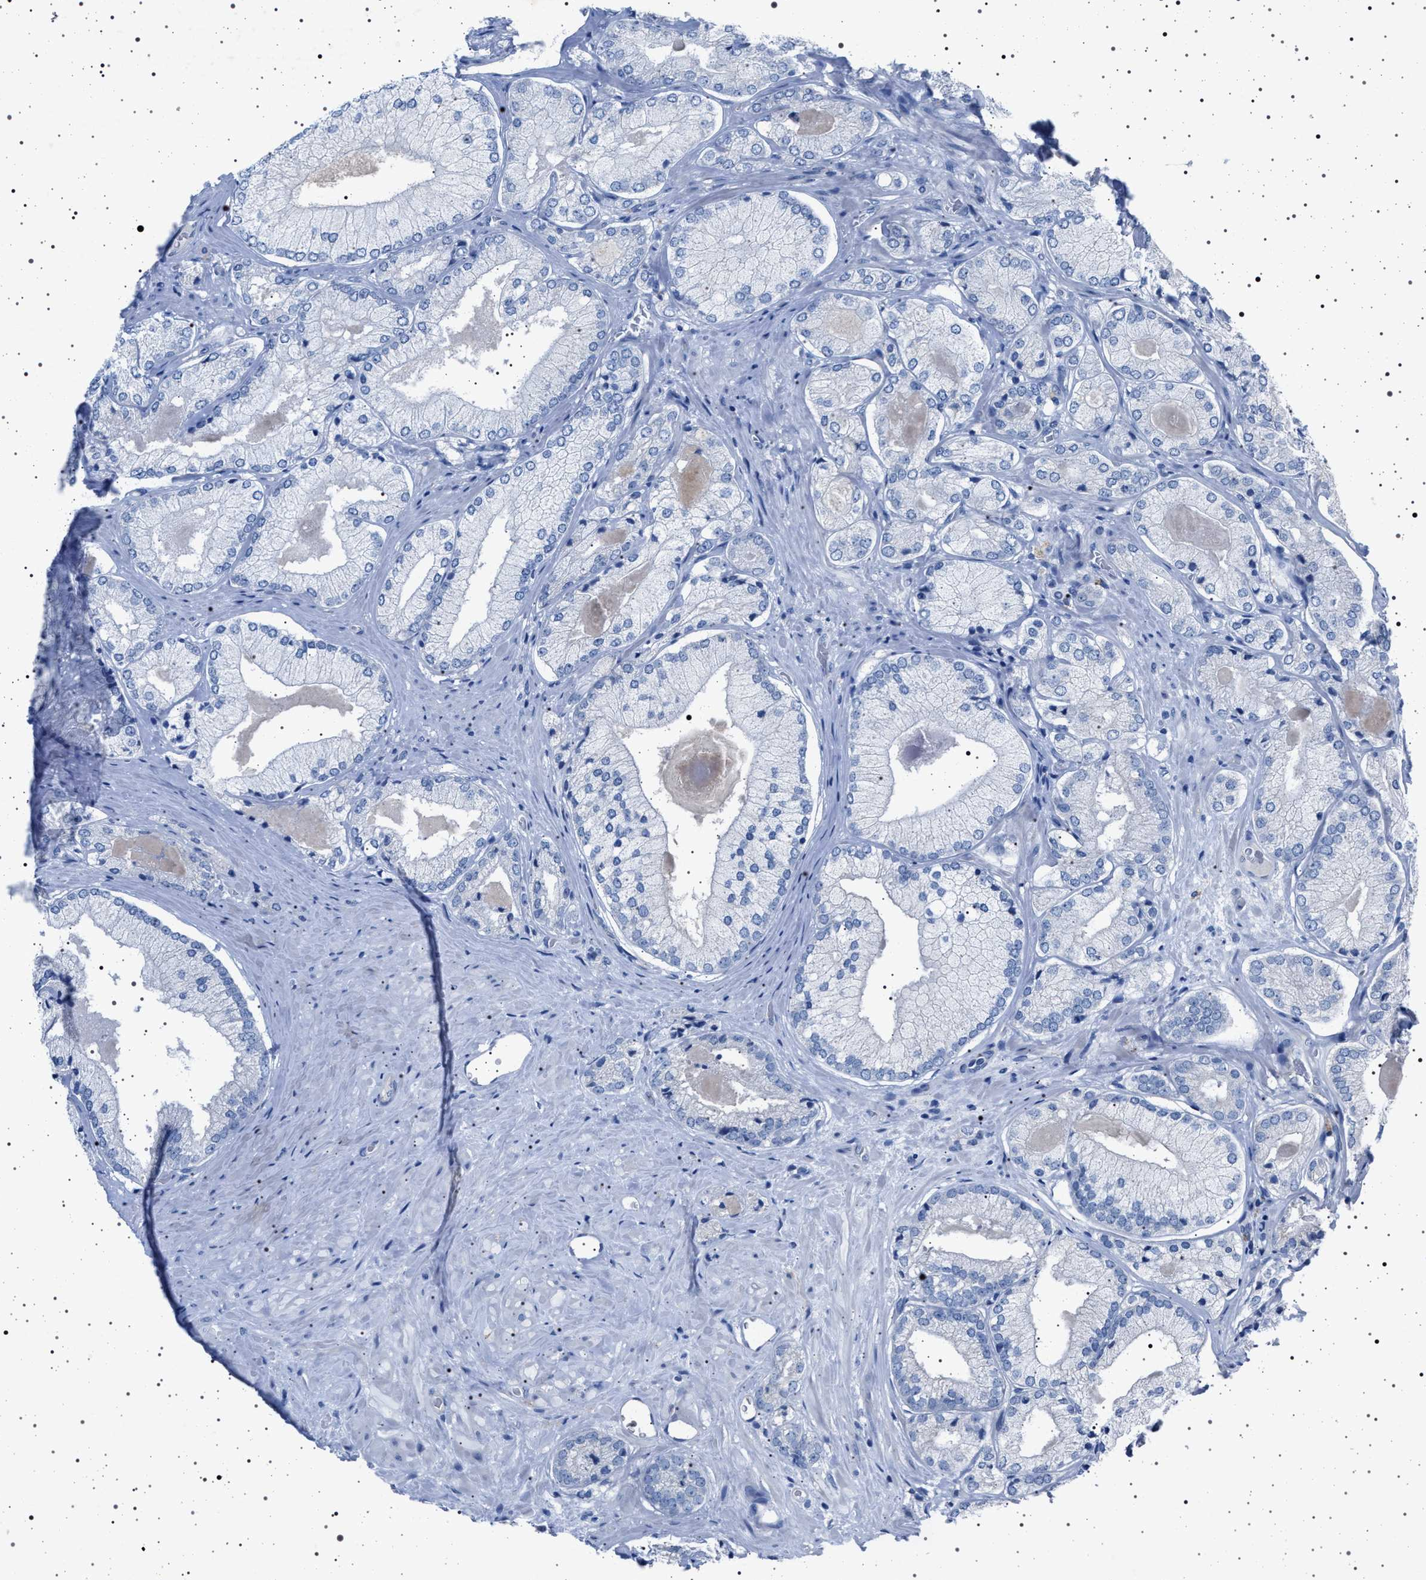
{"staining": {"intensity": "negative", "quantity": "none", "location": "none"}, "tissue": "prostate cancer", "cell_type": "Tumor cells", "image_type": "cancer", "snomed": [{"axis": "morphology", "description": "Adenocarcinoma, Low grade"}, {"axis": "topography", "description": "Prostate"}], "caption": "An image of prostate cancer (low-grade adenocarcinoma) stained for a protein reveals no brown staining in tumor cells.", "gene": "NAT9", "patient": {"sex": "male", "age": 65}}